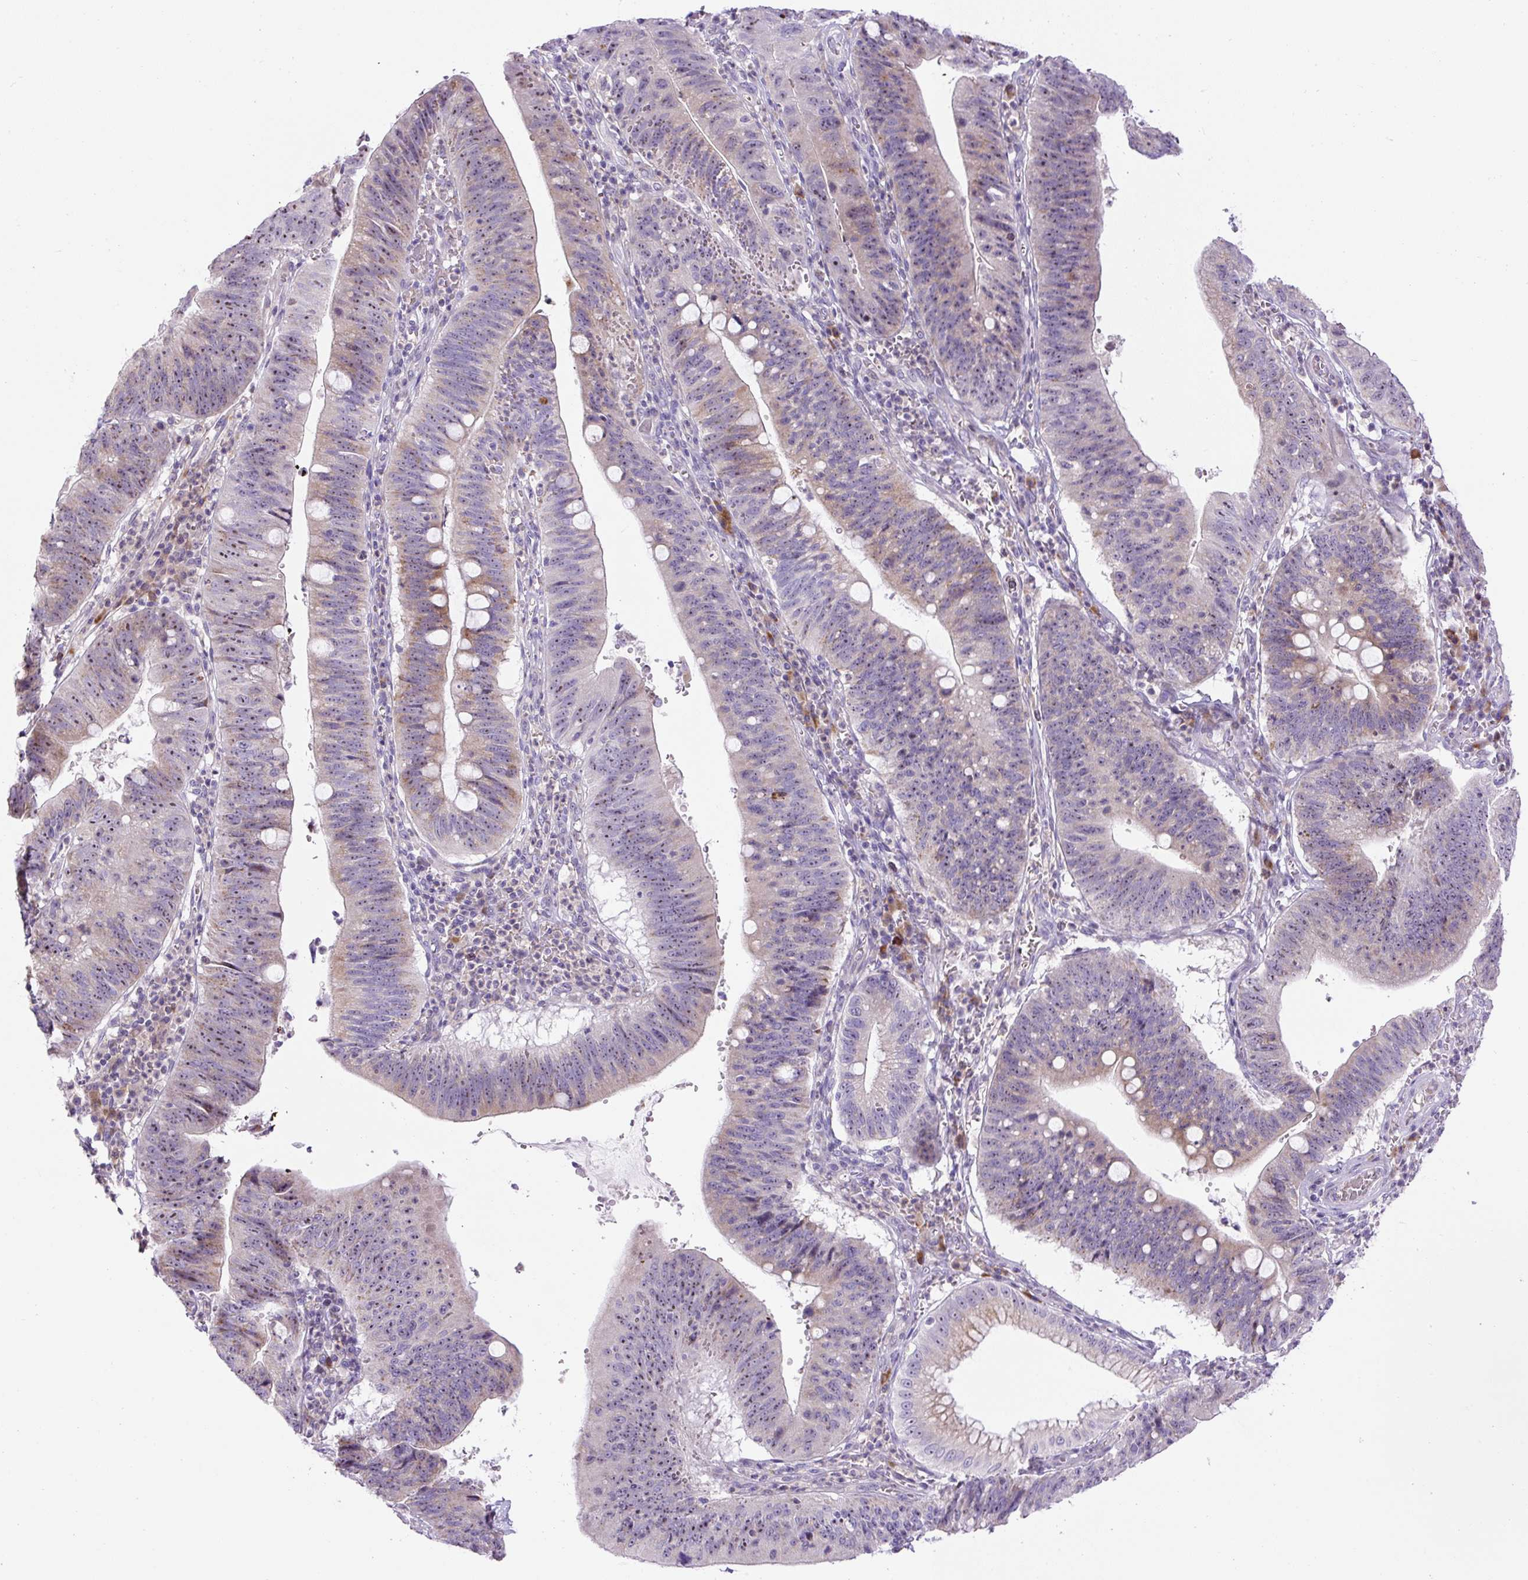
{"staining": {"intensity": "moderate", "quantity": "25%-75%", "location": "cytoplasmic/membranous,nuclear"}, "tissue": "stomach cancer", "cell_type": "Tumor cells", "image_type": "cancer", "snomed": [{"axis": "morphology", "description": "Adenocarcinoma, NOS"}, {"axis": "topography", "description": "Stomach"}], "caption": "Protein expression analysis of human stomach adenocarcinoma reveals moderate cytoplasmic/membranous and nuclear expression in approximately 25%-75% of tumor cells.", "gene": "ZNF596", "patient": {"sex": "male", "age": 59}}